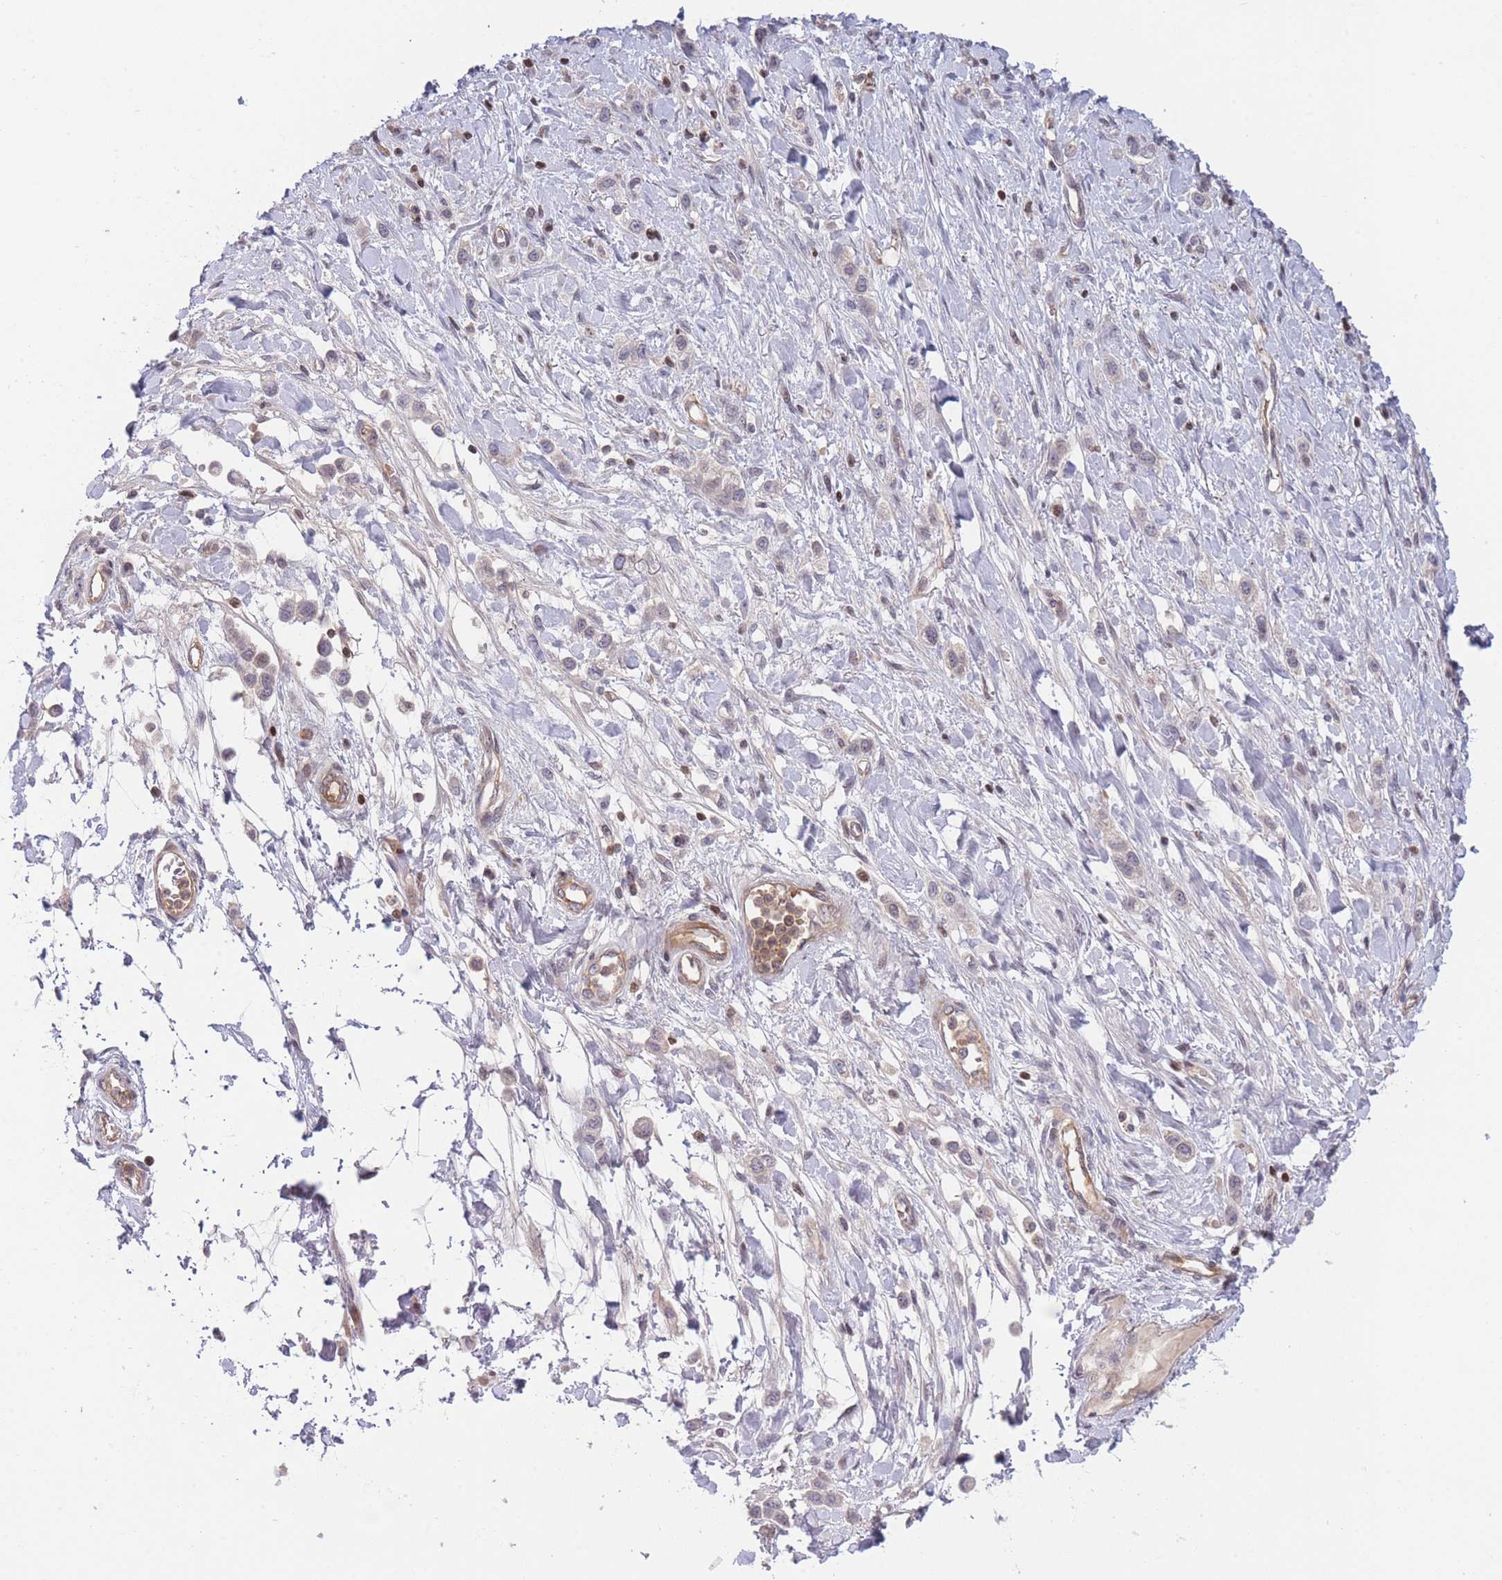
{"staining": {"intensity": "negative", "quantity": "none", "location": "none"}, "tissue": "stomach cancer", "cell_type": "Tumor cells", "image_type": "cancer", "snomed": [{"axis": "morphology", "description": "Adenocarcinoma, NOS"}, {"axis": "topography", "description": "Stomach"}], "caption": "Micrograph shows no protein positivity in tumor cells of stomach cancer (adenocarcinoma) tissue.", "gene": "SLC35F5", "patient": {"sex": "female", "age": 65}}